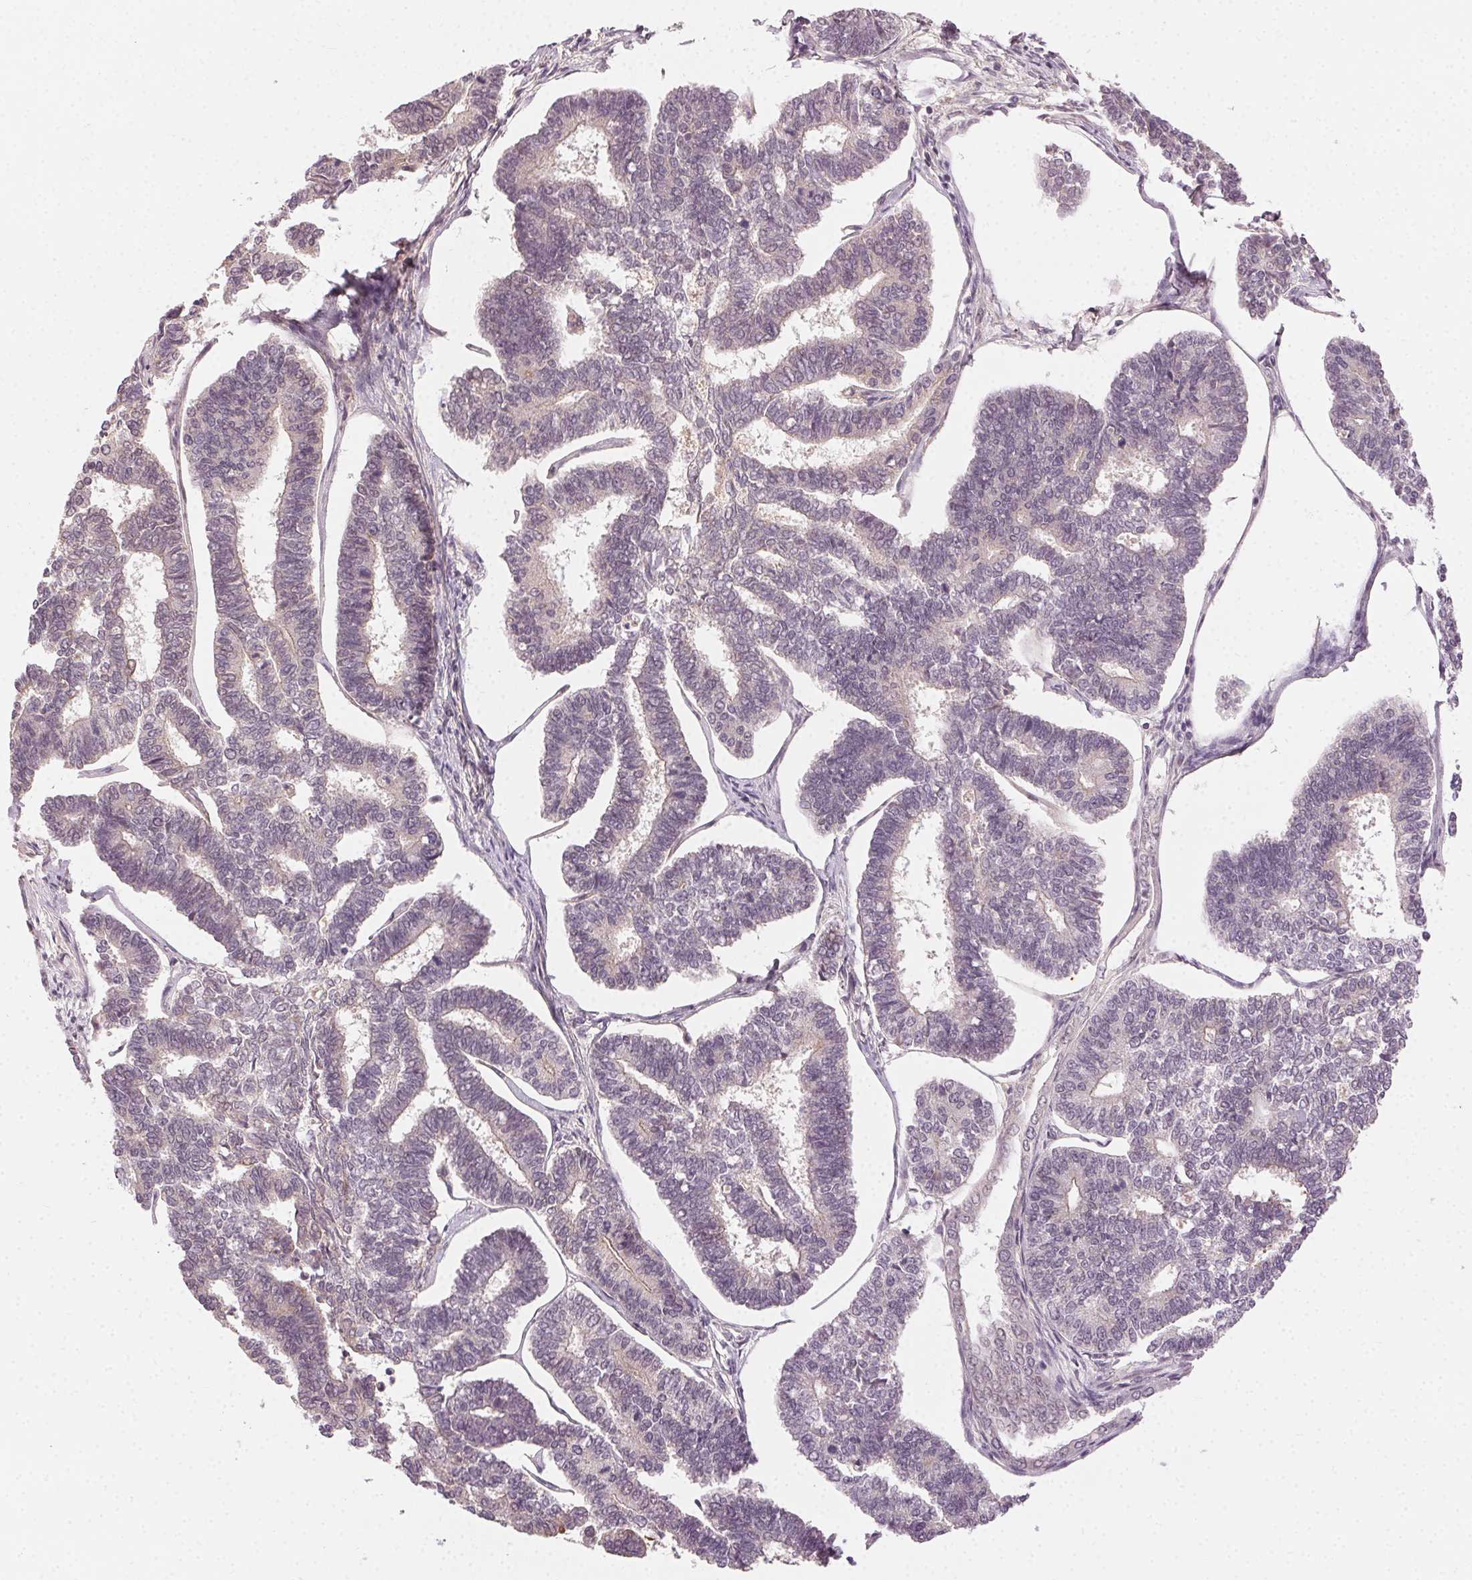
{"staining": {"intensity": "negative", "quantity": "none", "location": "none"}, "tissue": "endometrial cancer", "cell_type": "Tumor cells", "image_type": "cancer", "snomed": [{"axis": "morphology", "description": "Adenocarcinoma, NOS"}, {"axis": "topography", "description": "Endometrium"}], "caption": "Immunohistochemistry image of adenocarcinoma (endometrial) stained for a protein (brown), which displays no staining in tumor cells.", "gene": "TUB", "patient": {"sex": "female", "age": 70}}